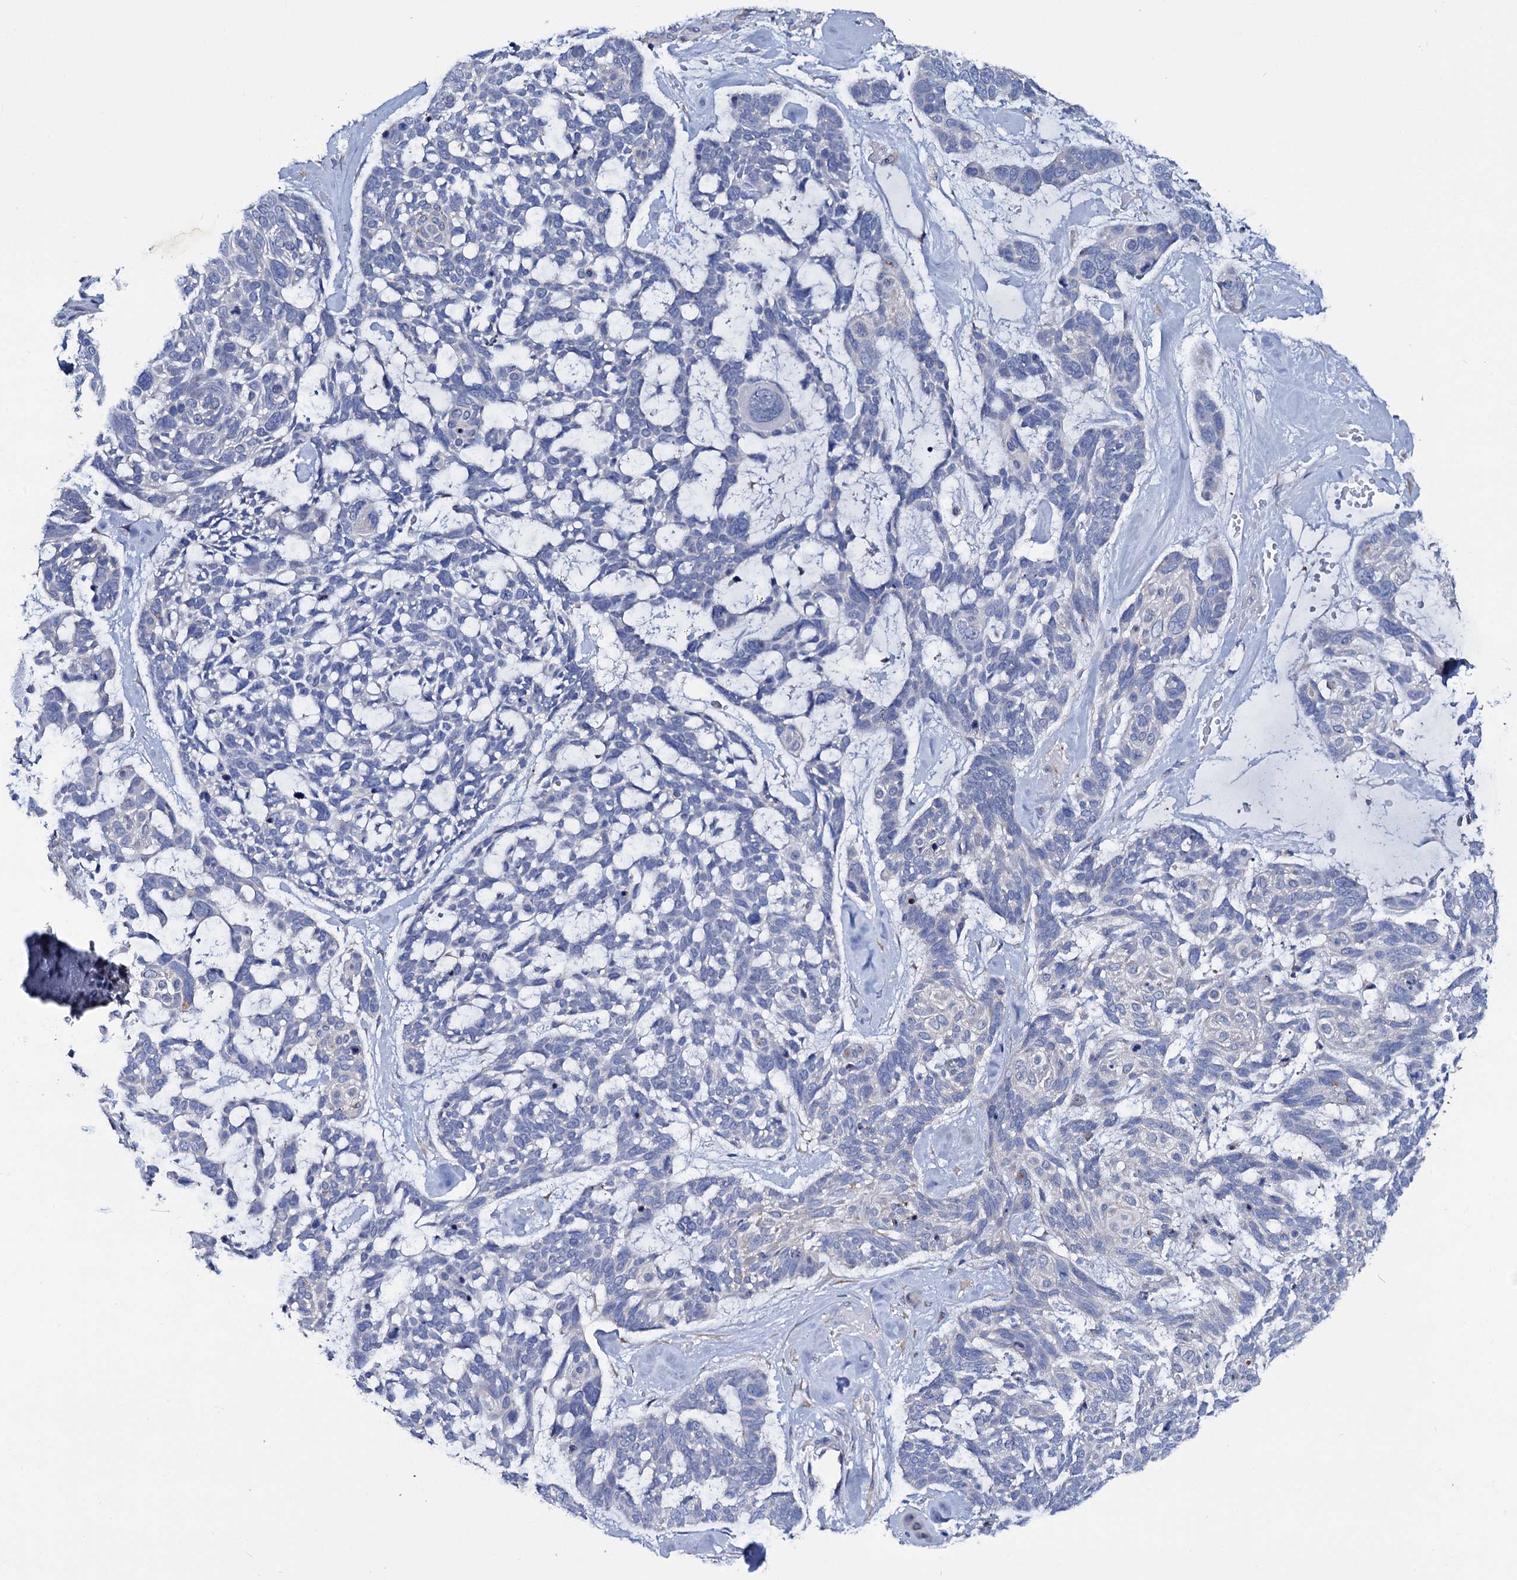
{"staining": {"intensity": "negative", "quantity": "none", "location": "none"}, "tissue": "skin cancer", "cell_type": "Tumor cells", "image_type": "cancer", "snomed": [{"axis": "morphology", "description": "Basal cell carcinoma"}, {"axis": "topography", "description": "Skin"}], "caption": "This is an immunohistochemistry (IHC) micrograph of human skin cancer. There is no expression in tumor cells.", "gene": "TRIM55", "patient": {"sex": "male", "age": 88}}